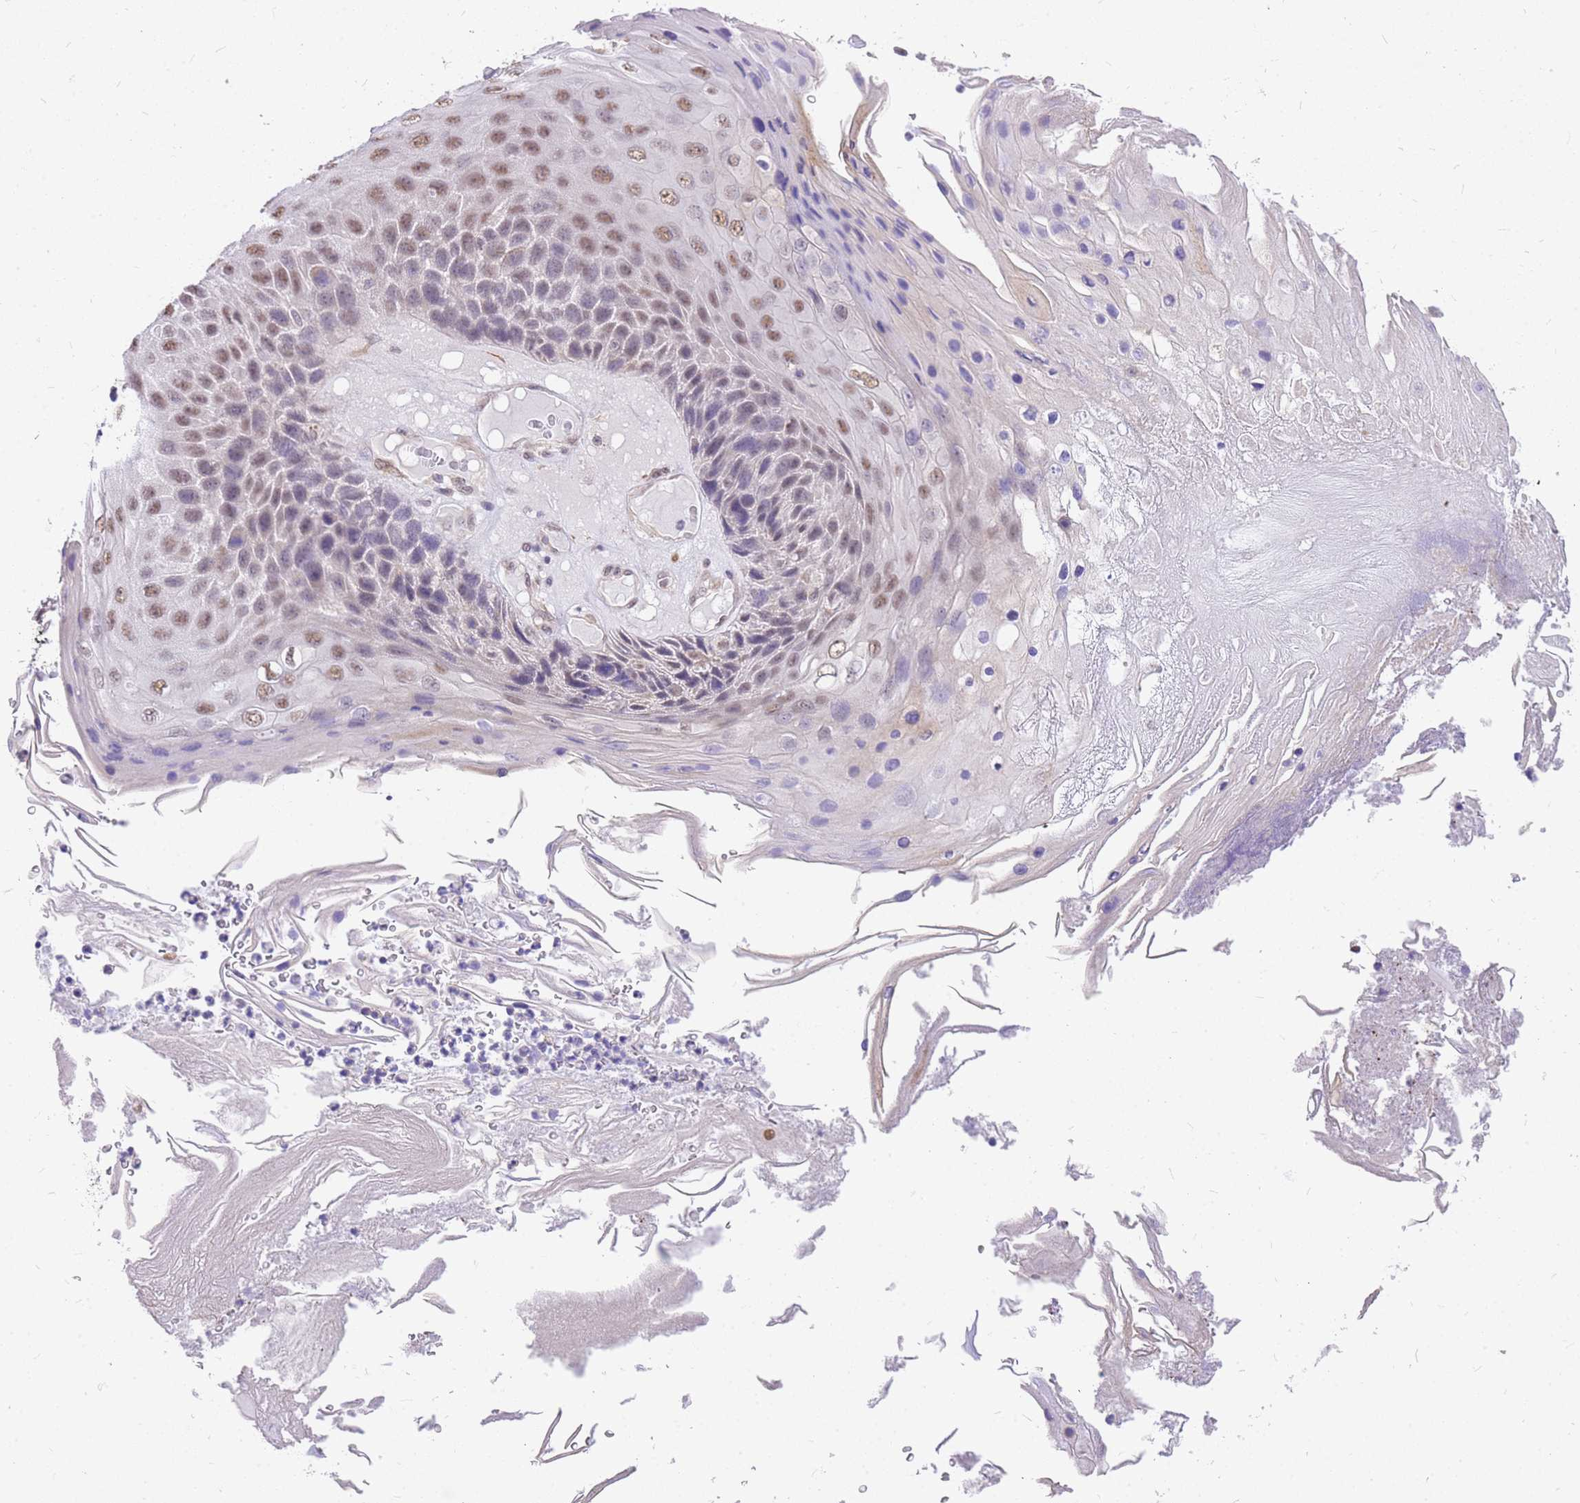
{"staining": {"intensity": "moderate", "quantity": "<25%", "location": "nuclear"}, "tissue": "skin cancer", "cell_type": "Tumor cells", "image_type": "cancer", "snomed": [{"axis": "morphology", "description": "Squamous cell carcinoma, NOS"}, {"axis": "topography", "description": "Skin"}], "caption": "Immunohistochemistry (IHC) (DAB (3,3'-diaminobenzidine)) staining of human skin cancer reveals moderate nuclear protein staining in approximately <25% of tumor cells. (DAB = brown stain, brightfield microscopy at high magnification).", "gene": "S100PBP", "patient": {"sex": "female", "age": 88}}